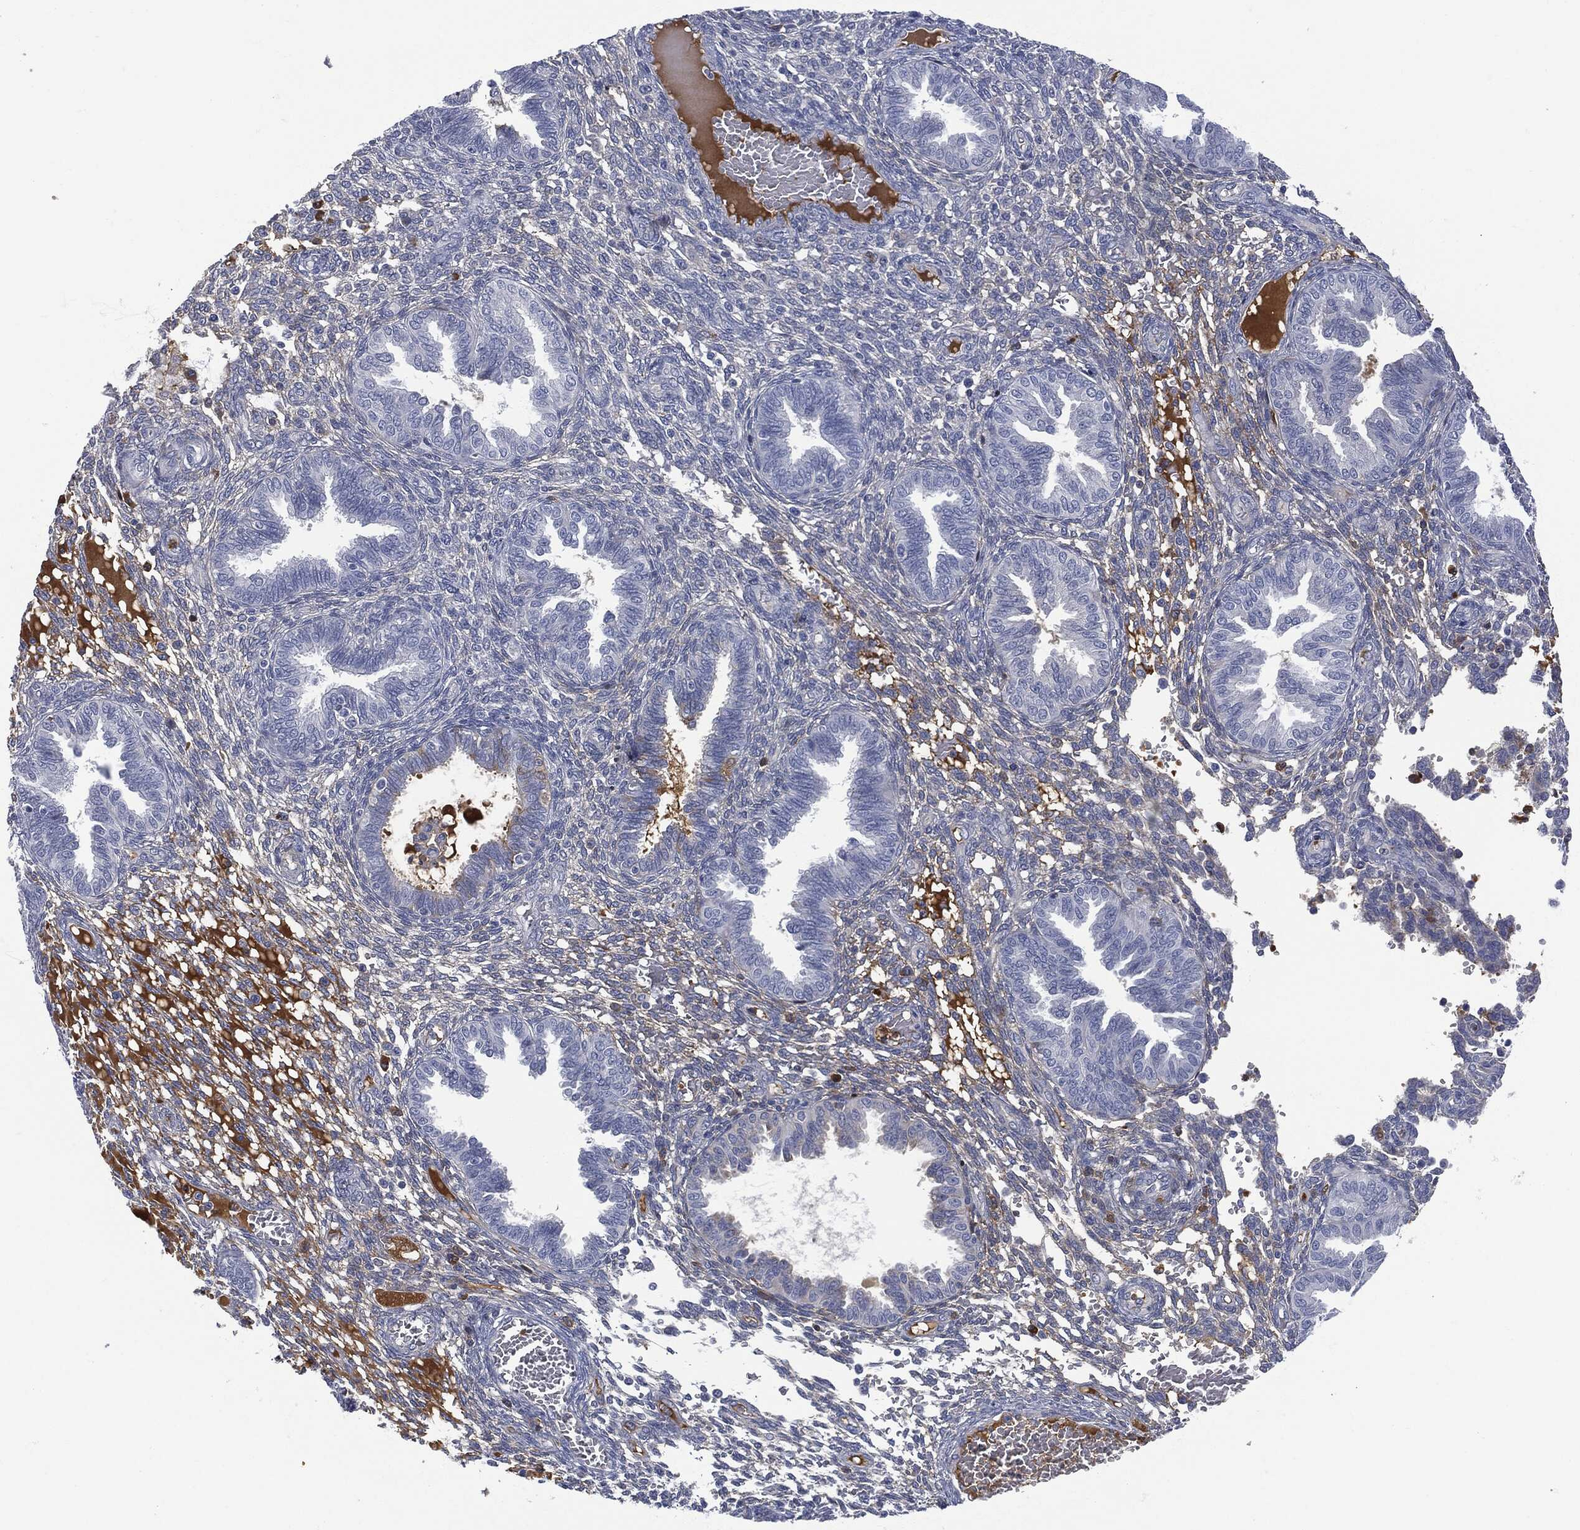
{"staining": {"intensity": "negative", "quantity": "none", "location": "none"}, "tissue": "endometrium", "cell_type": "Cells in endometrial stroma", "image_type": "normal", "snomed": [{"axis": "morphology", "description": "Normal tissue, NOS"}, {"axis": "topography", "description": "Endometrium"}], "caption": "High power microscopy micrograph of an immunohistochemistry micrograph of normal endometrium, revealing no significant expression in cells in endometrial stroma.", "gene": "BTK", "patient": {"sex": "female", "age": 42}}